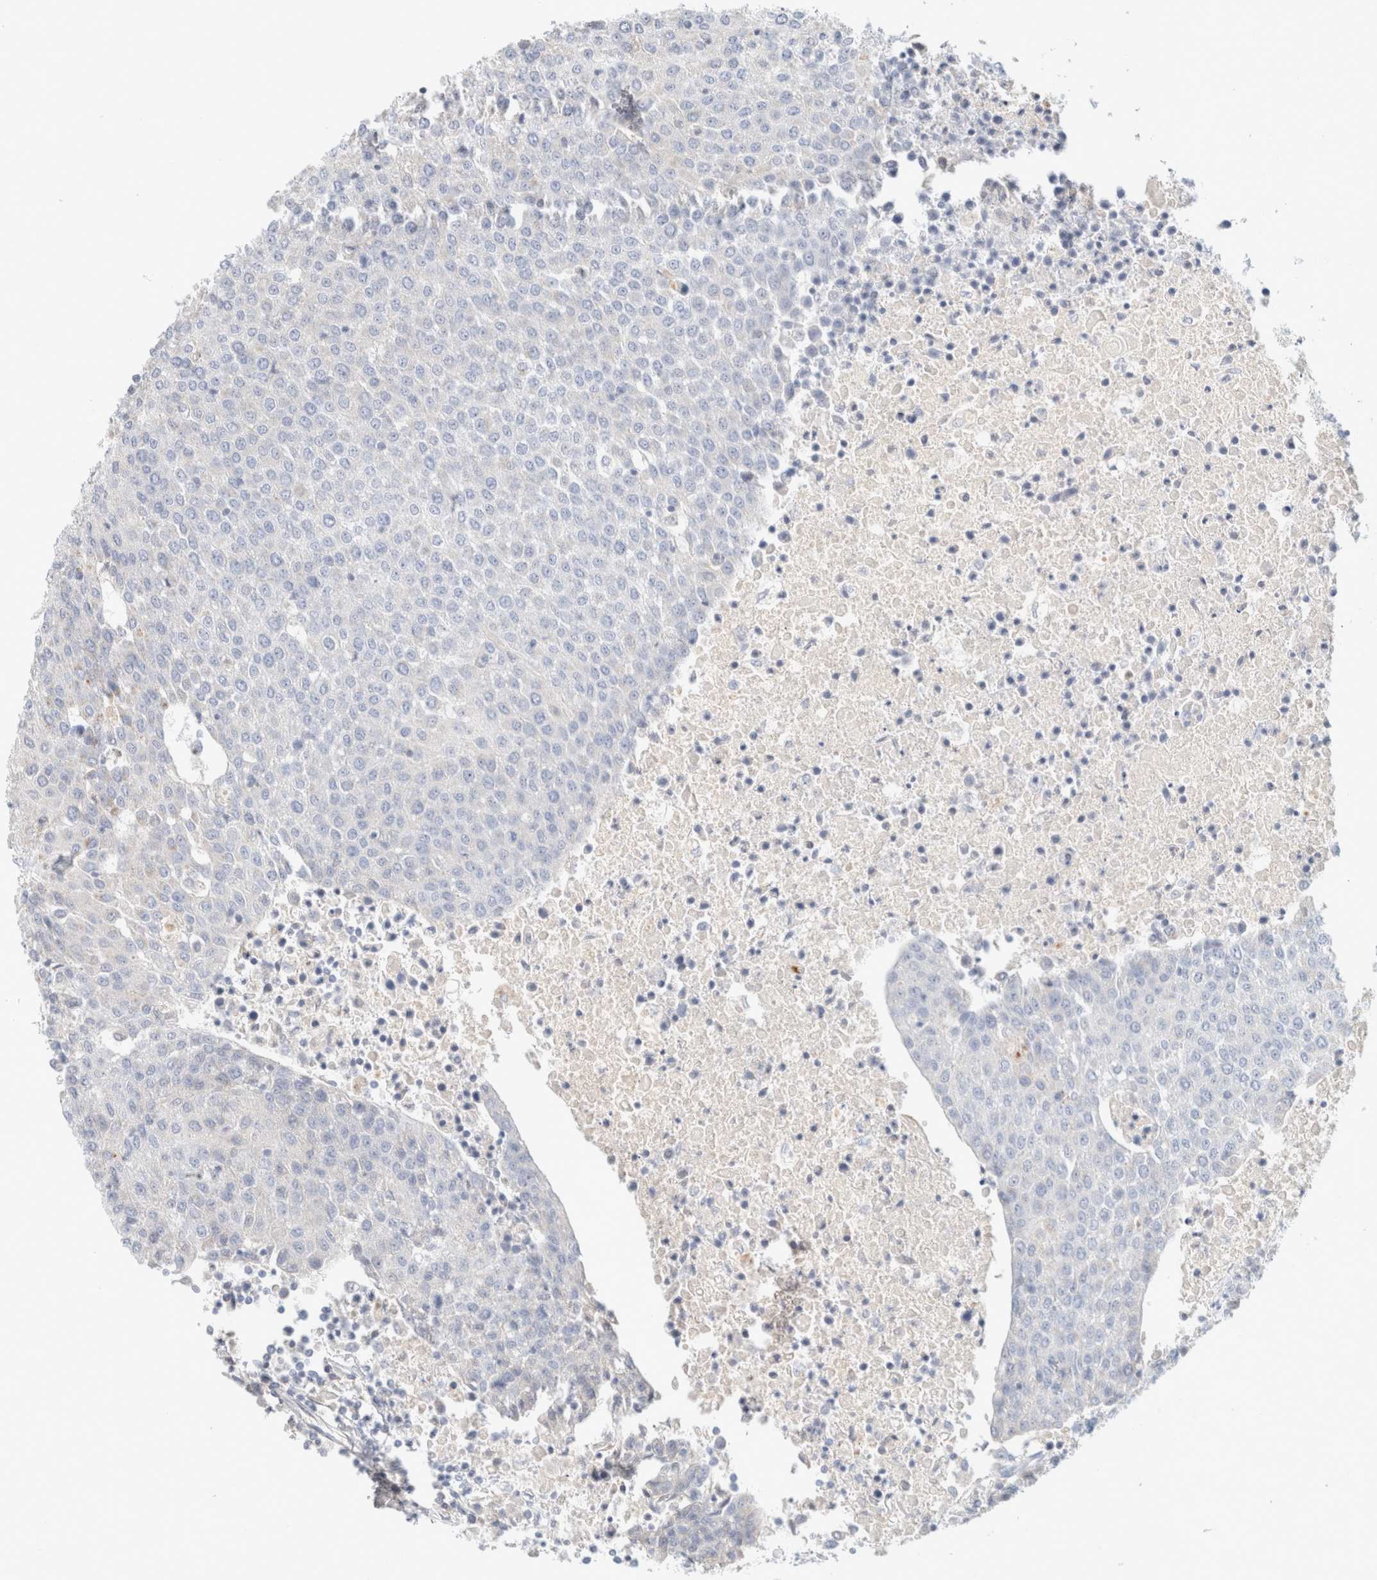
{"staining": {"intensity": "negative", "quantity": "none", "location": "none"}, "tissue": "urothelial cancer", "cell_type": "Tumor cells", "image_type": "cancer", "snomed": [{"axis": "morphology", "description": "Urothelial carcinoma, High grade"}, {"axis": "topography", "description": "Urinary bladder"}], "caption": "The image shows no significant staining in tumor cells of urothelial cancer.", "gene": "HEXD", "patient": {"sex": "female", "age": 85}}